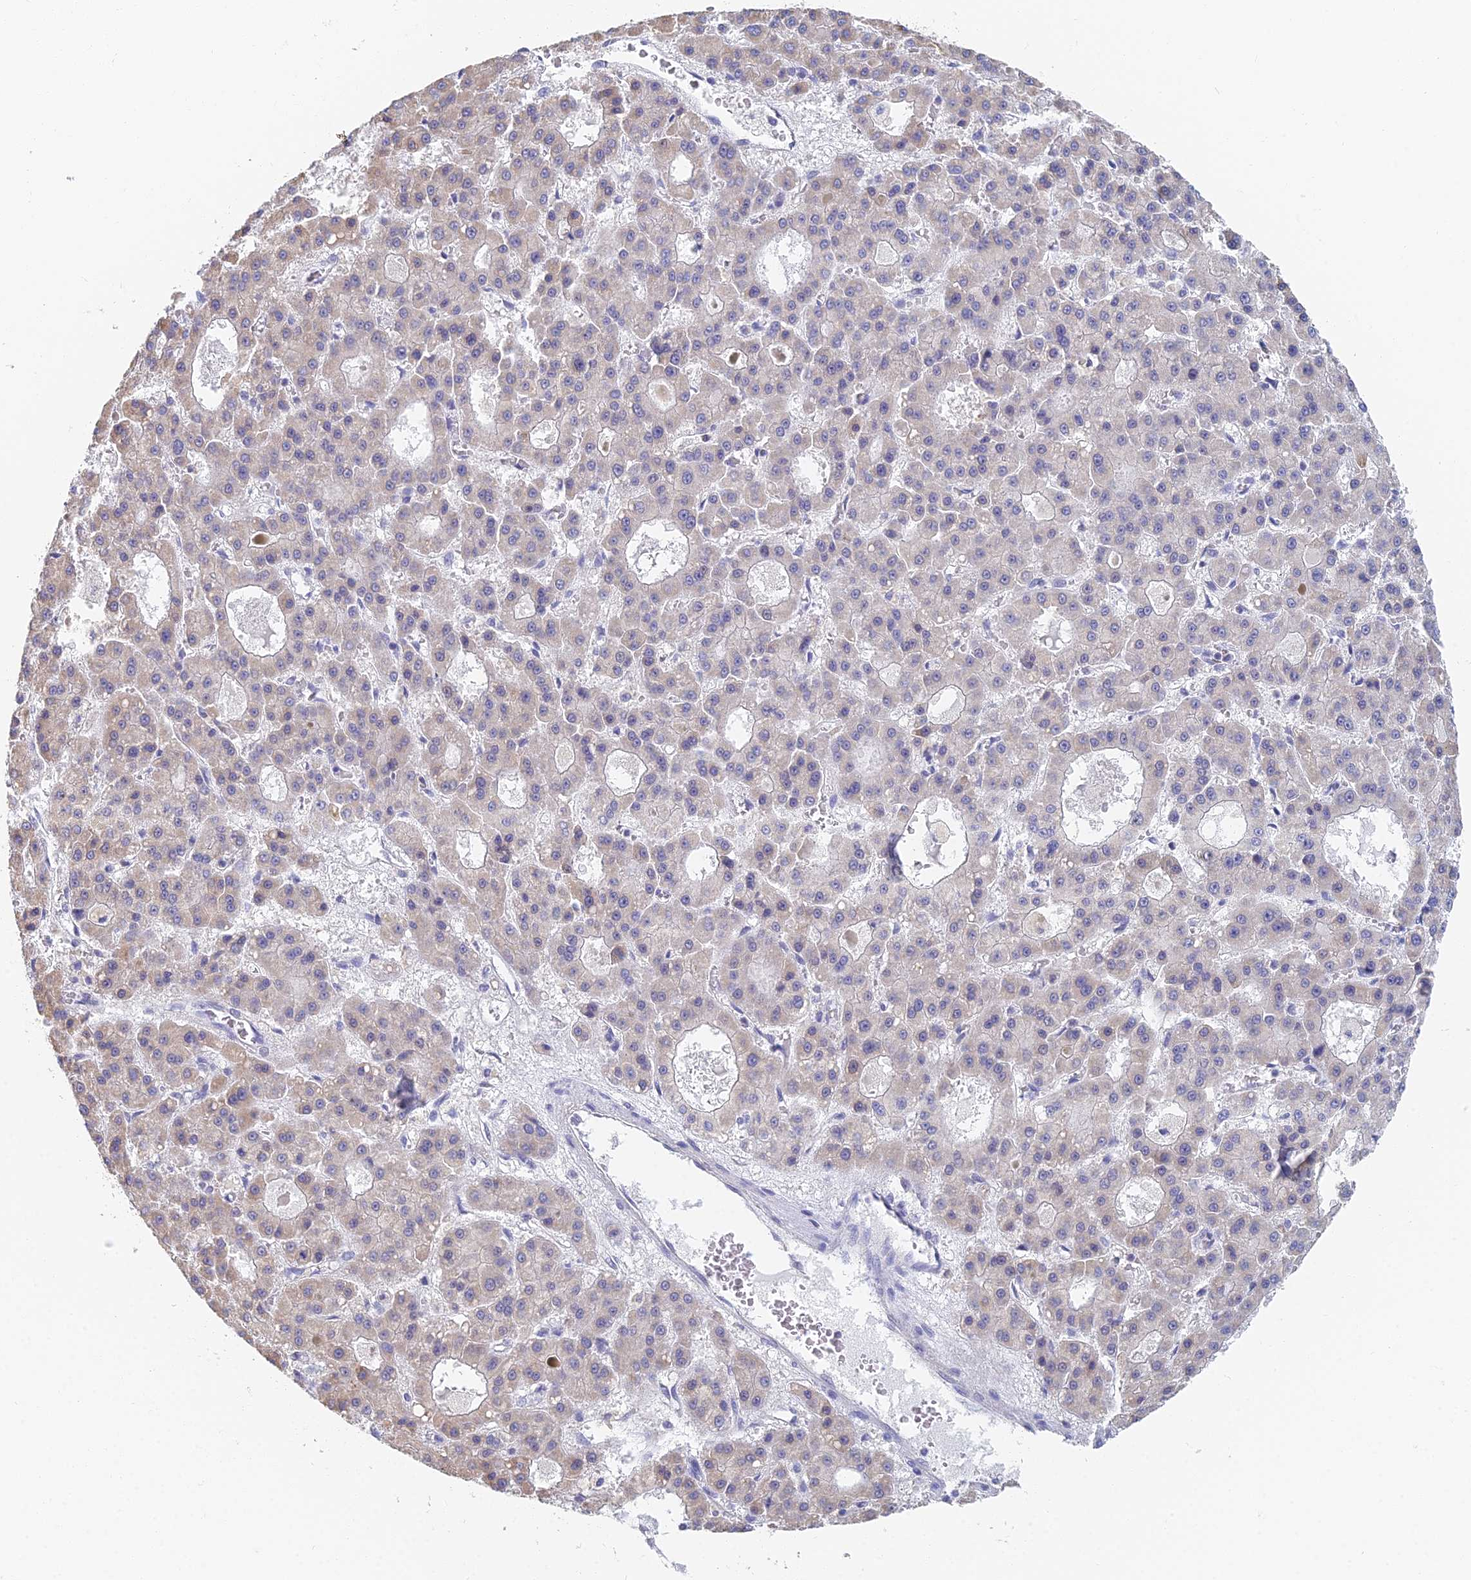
{"staining": {"intensity": "weak", "quantity": ">75%", "location": "cytoplasmic/membranous"}, "tissue": "liver cancer", "cell_type": "Tumor cells", "image_type": "cancer", "snomed": [{"axis": "morphology", "description": "Carcinoma, Hepatocellular, NOS"}, {"axis": "topography", "description": "Liver"}], "caption": "Liver cancer tissue demonstrates weak cytoplasmic/membranous expression in about >75% of tumor cells, visualized by immunohistochemistry.", "gene": "MCM2", "patient": {"sex": "male", "age": 70}}